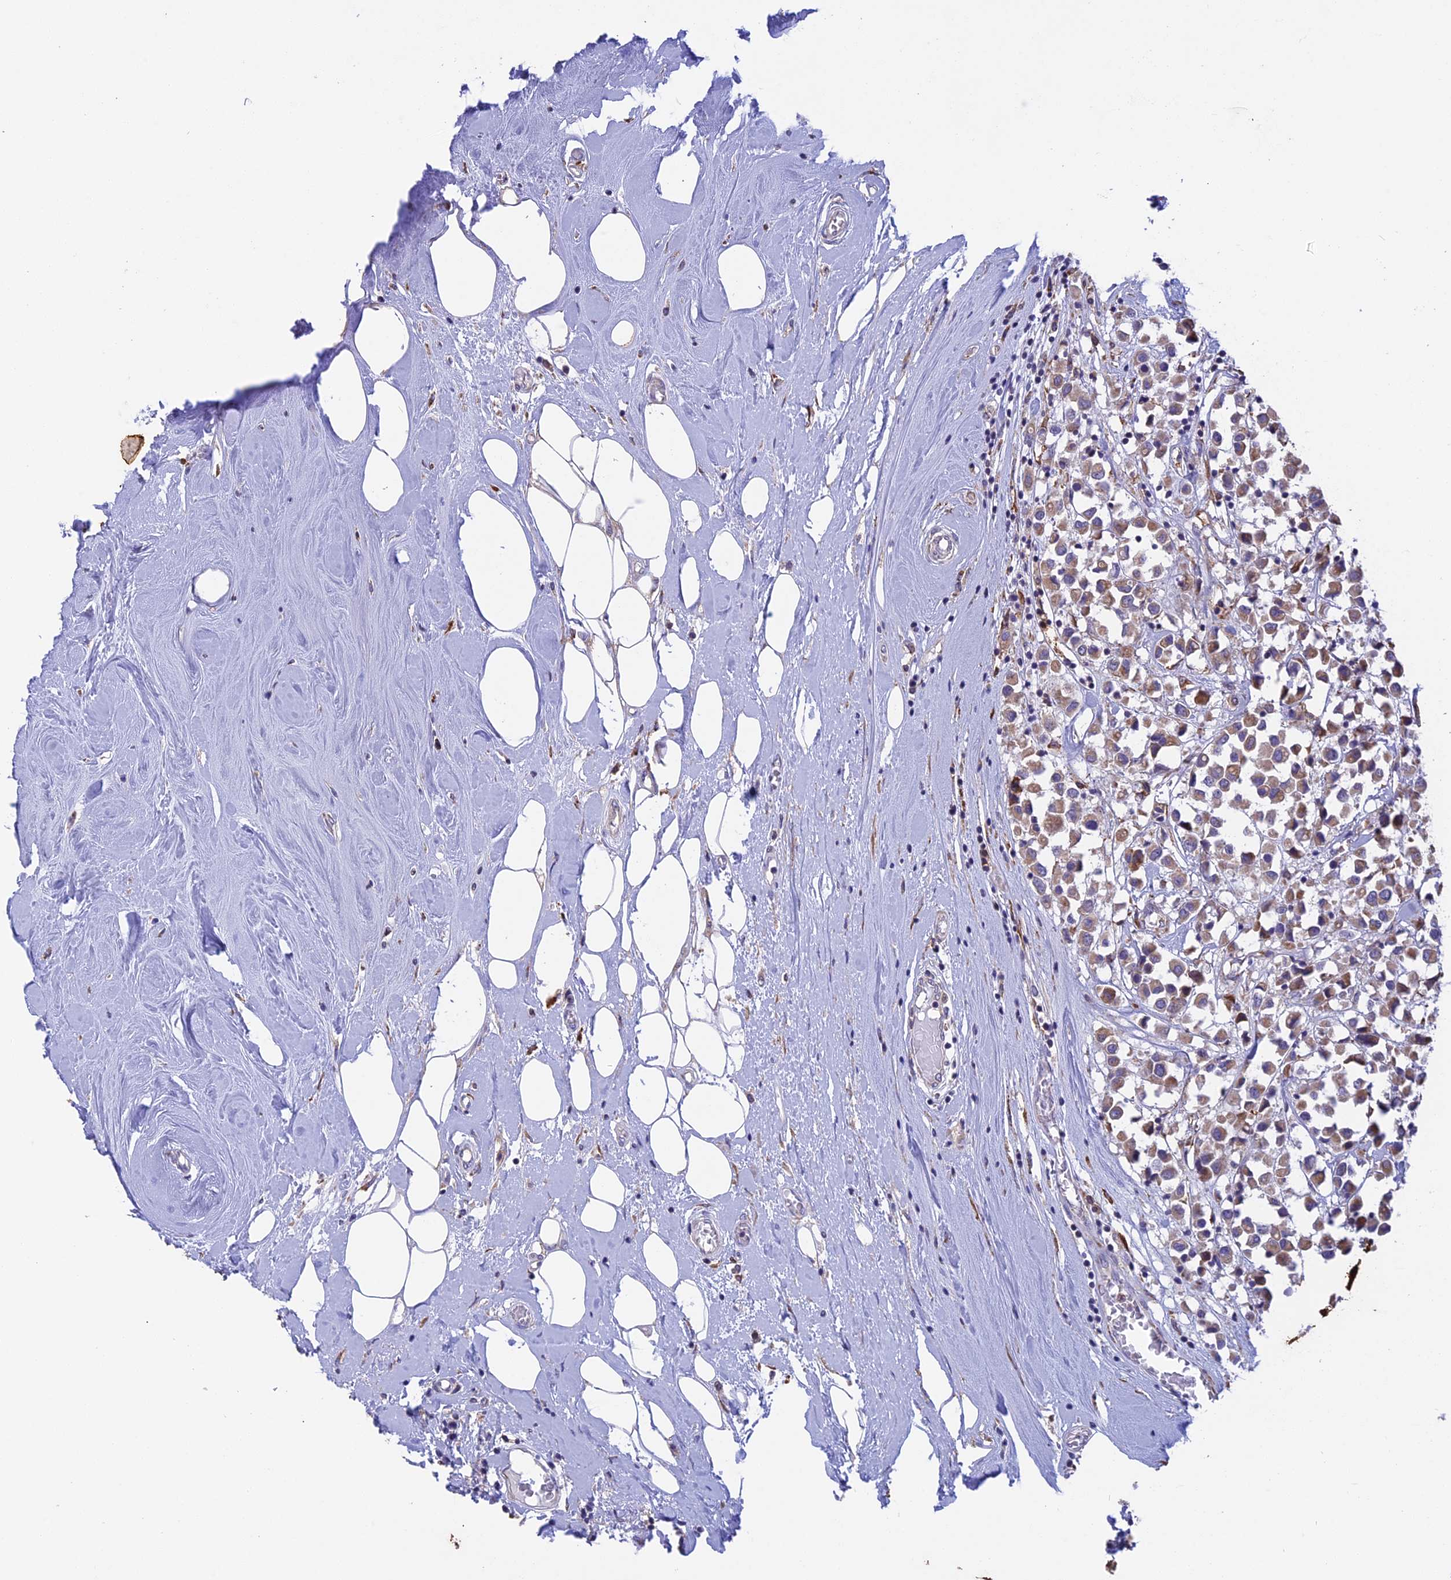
{"staining": {"intensity": "weak", "quantity": ">75%", "location": "cytoplasmic/membranous"}, "tissue": "breast cancer", "cell_type": "Tumor cells", "image_type": "cancer", "snomed": [{"axis": "morphology", "description": "Duct carcinoma"}, {"axis": "topography", "description": "Breast"}], "caption": "Human breast cancer (infiltrating ductal carcinoma) stained with a brown dye reveals weak cytoplasmic/membranous positive staining in approximately >75% of tumor cells.", "gene": "DMRTA2", "patient": {"sex": "female", "age": 61}}